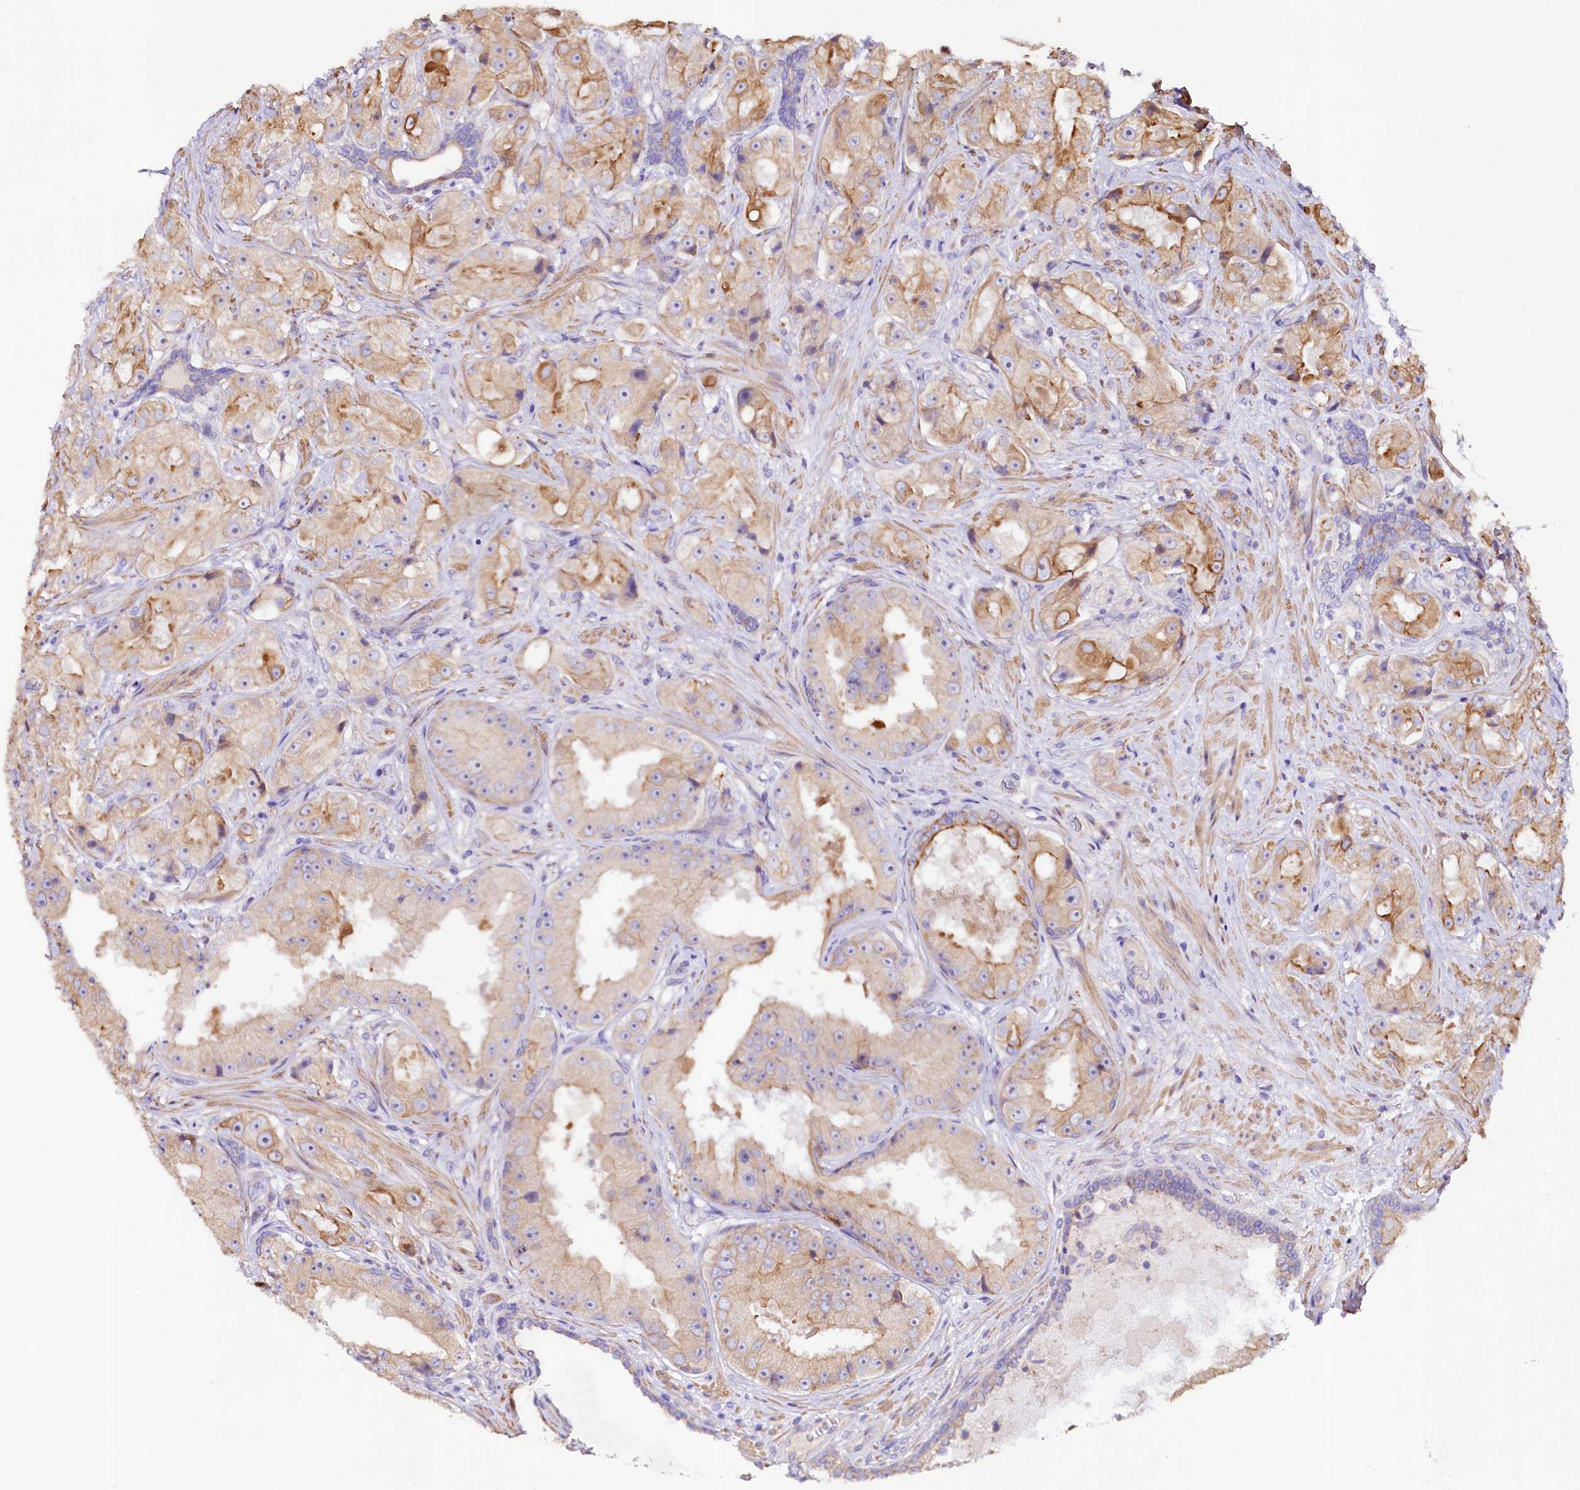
{"staining": {"intensity": "moderate", "quantity": "25%-75%", "location": "cytoplasmic/membranous"}, "tissue": "prostate cancer", "cell_type": "Tumor cells", "image_type": "cancer", "snomed": [{"axis": "morphology", "description": "Adenocarcinoma, High grade"}, {"axis": "topography", "description": "Prostate"}], "caption": "Protein analysis of prostate high-grade adenocarcinoma tissue reveals moderate cytoplasmic/membranous staining in approximately 25%-75% of tumor cells. (DAB = brown stain, brightfield microscopy at high magnification).", "gene": "VPS11", "patient": {"sex": "male", "age": 73}}